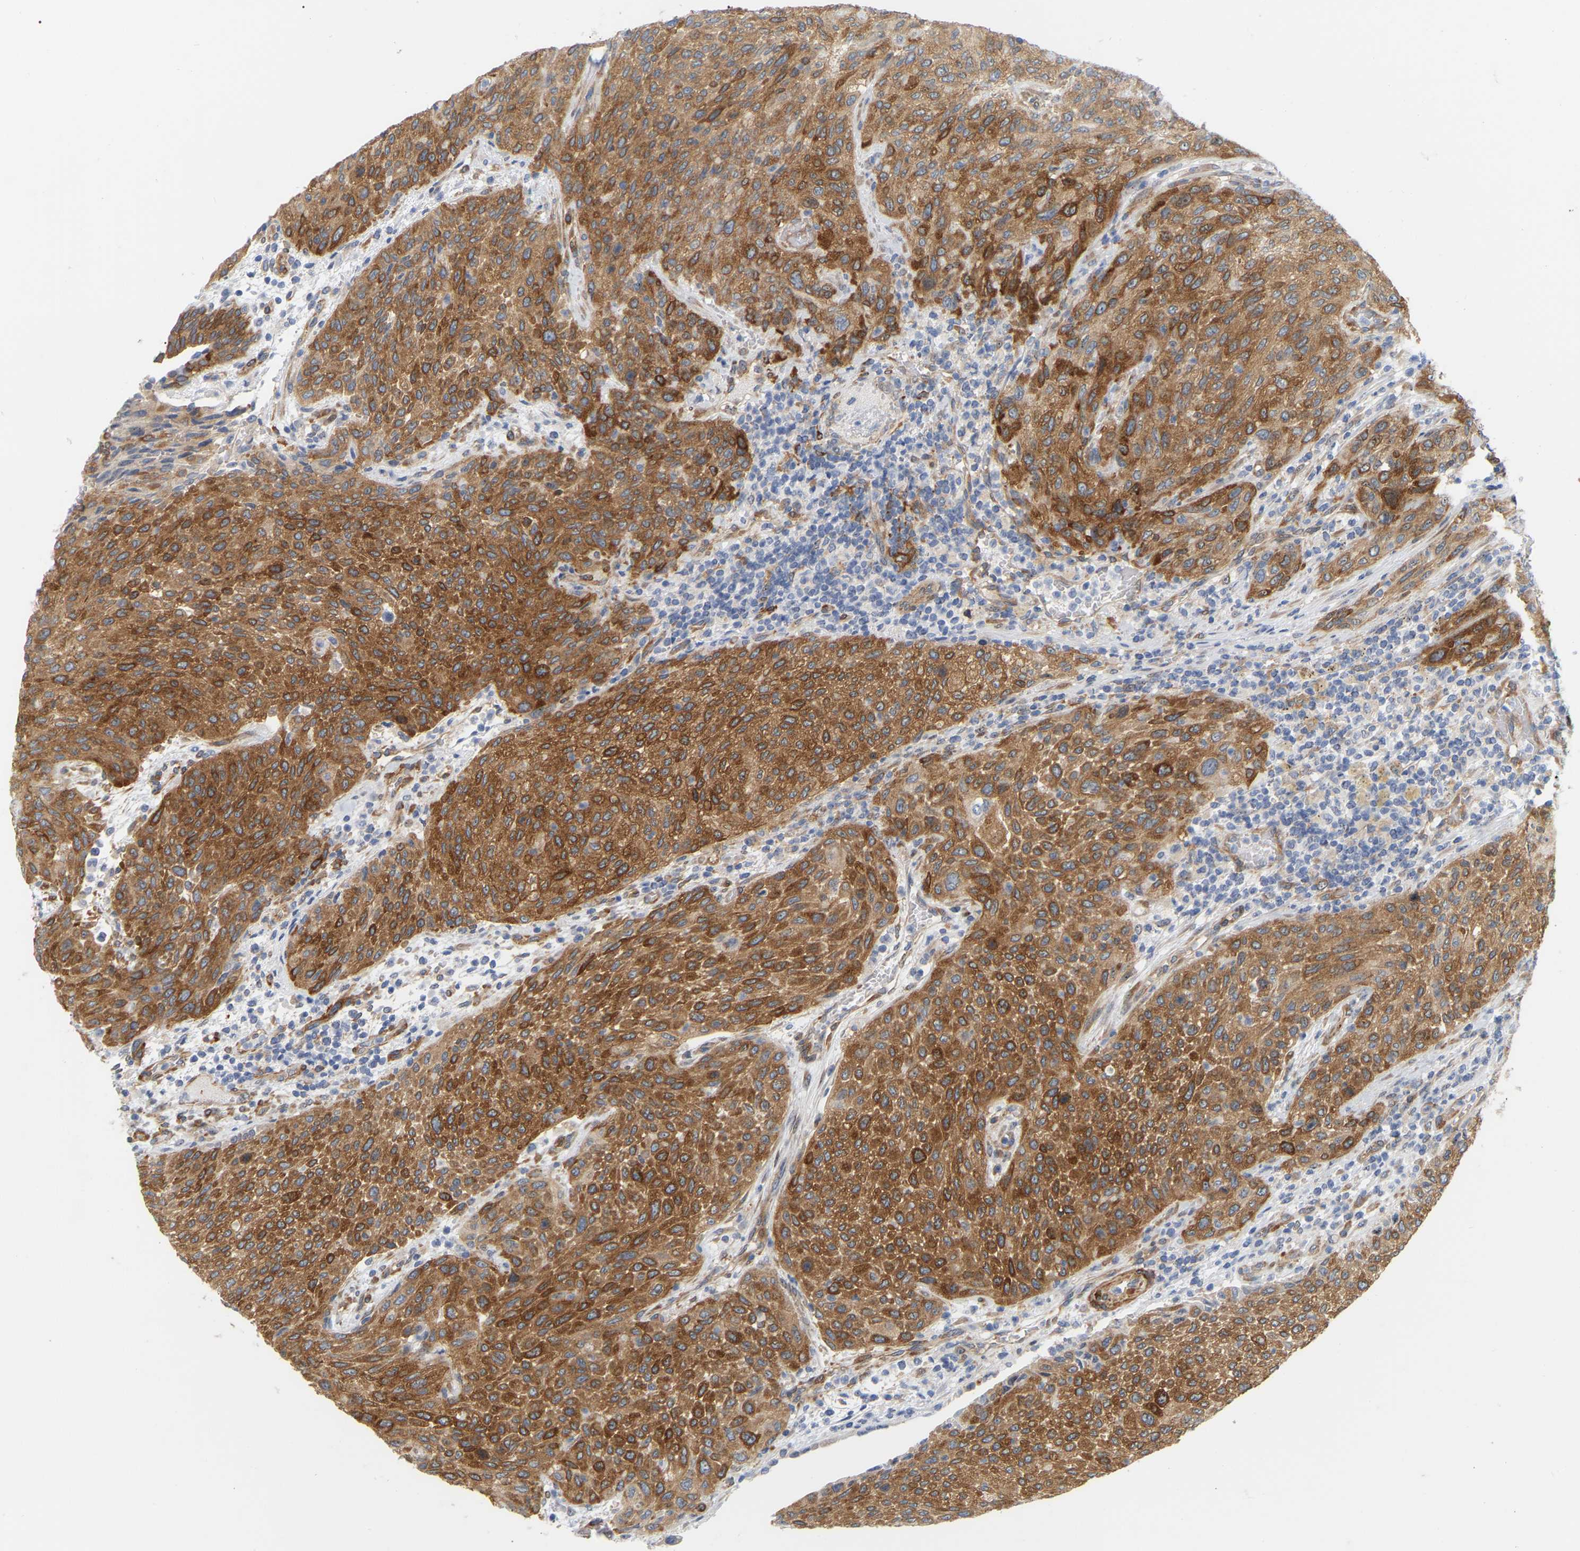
{"staining": {"intensity": "strong", "quantity": ">75%", "location": "cytoplasmic/membranous"}, "tissue": "urothelial cancer", "cell_type": "Tumor cells", "image_type": "cancer", "snomed": [{"axis": "morphology", "description": "Urothelial carcinoma, Low grade"}, {"axis": "morphology", "description": "Urothelial carcinoma, High grade"}, {"axis": "topography", "description": "Urinary bladder"}], "caption": "Immunohistochemical staining of urothelial carcinoma (high-grade) displays high levels of strong cytoplasmic/membranous staining in about >75% of tumor cells.", "gene": "RAPH1", "patient": {"sex": "male", "age": 35}}